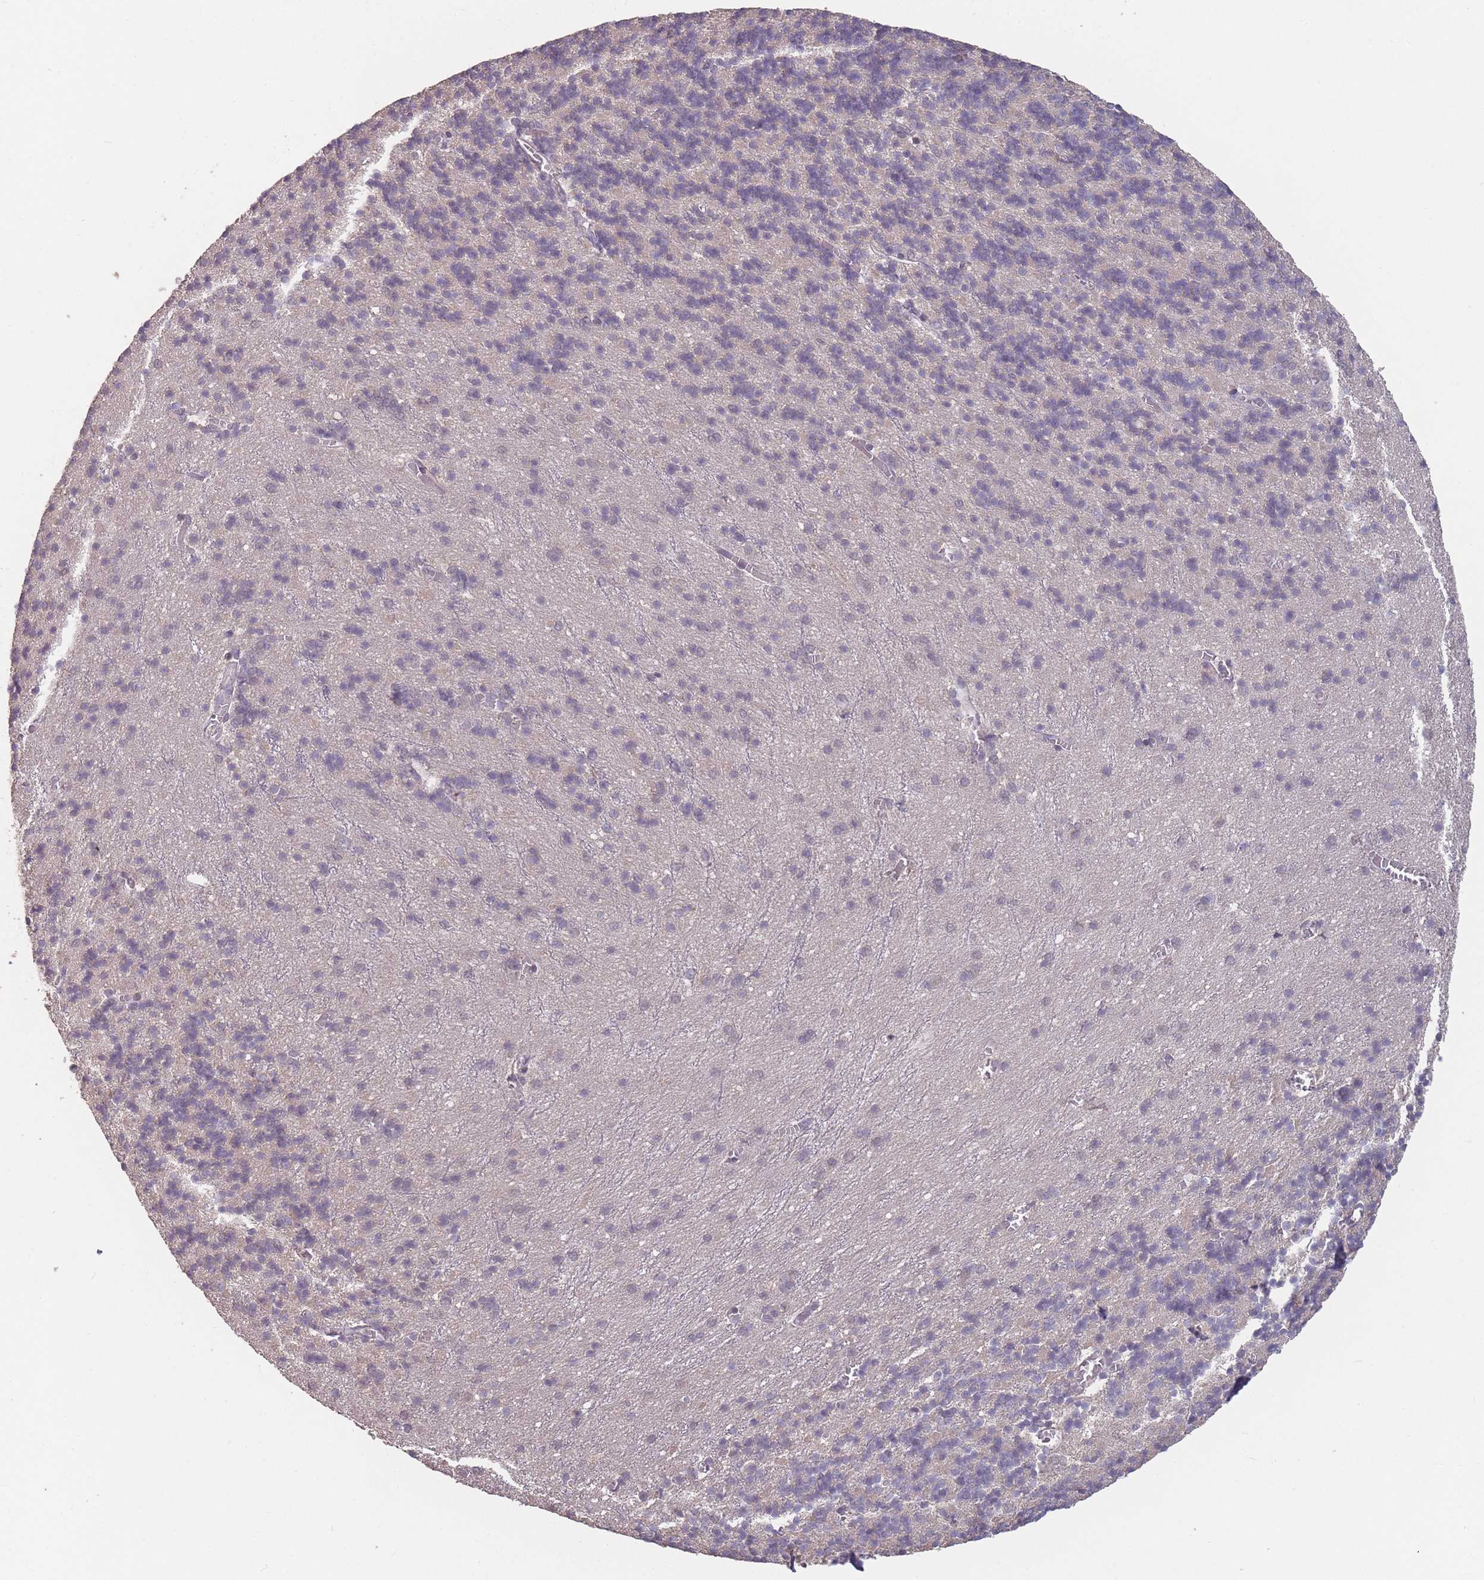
{"staining": {"intensity": "negative", "quantity": "none", "location": "none"}, "tissue": "cerebellum", "cell_type": "Cells in granular layer", "image_type": "normal", "snomed": [{"axis": "morphology", "description": "Normal tissue, NOS"}, {"axis": "topography", "description": "Cerebellum"}], "caption": "This is an IHC micrograph of normal cerebellum. There is no positivity in cells in granular layer.", "gene": "ERCC6L", "patient": {"sex": "male", "age": 37}}